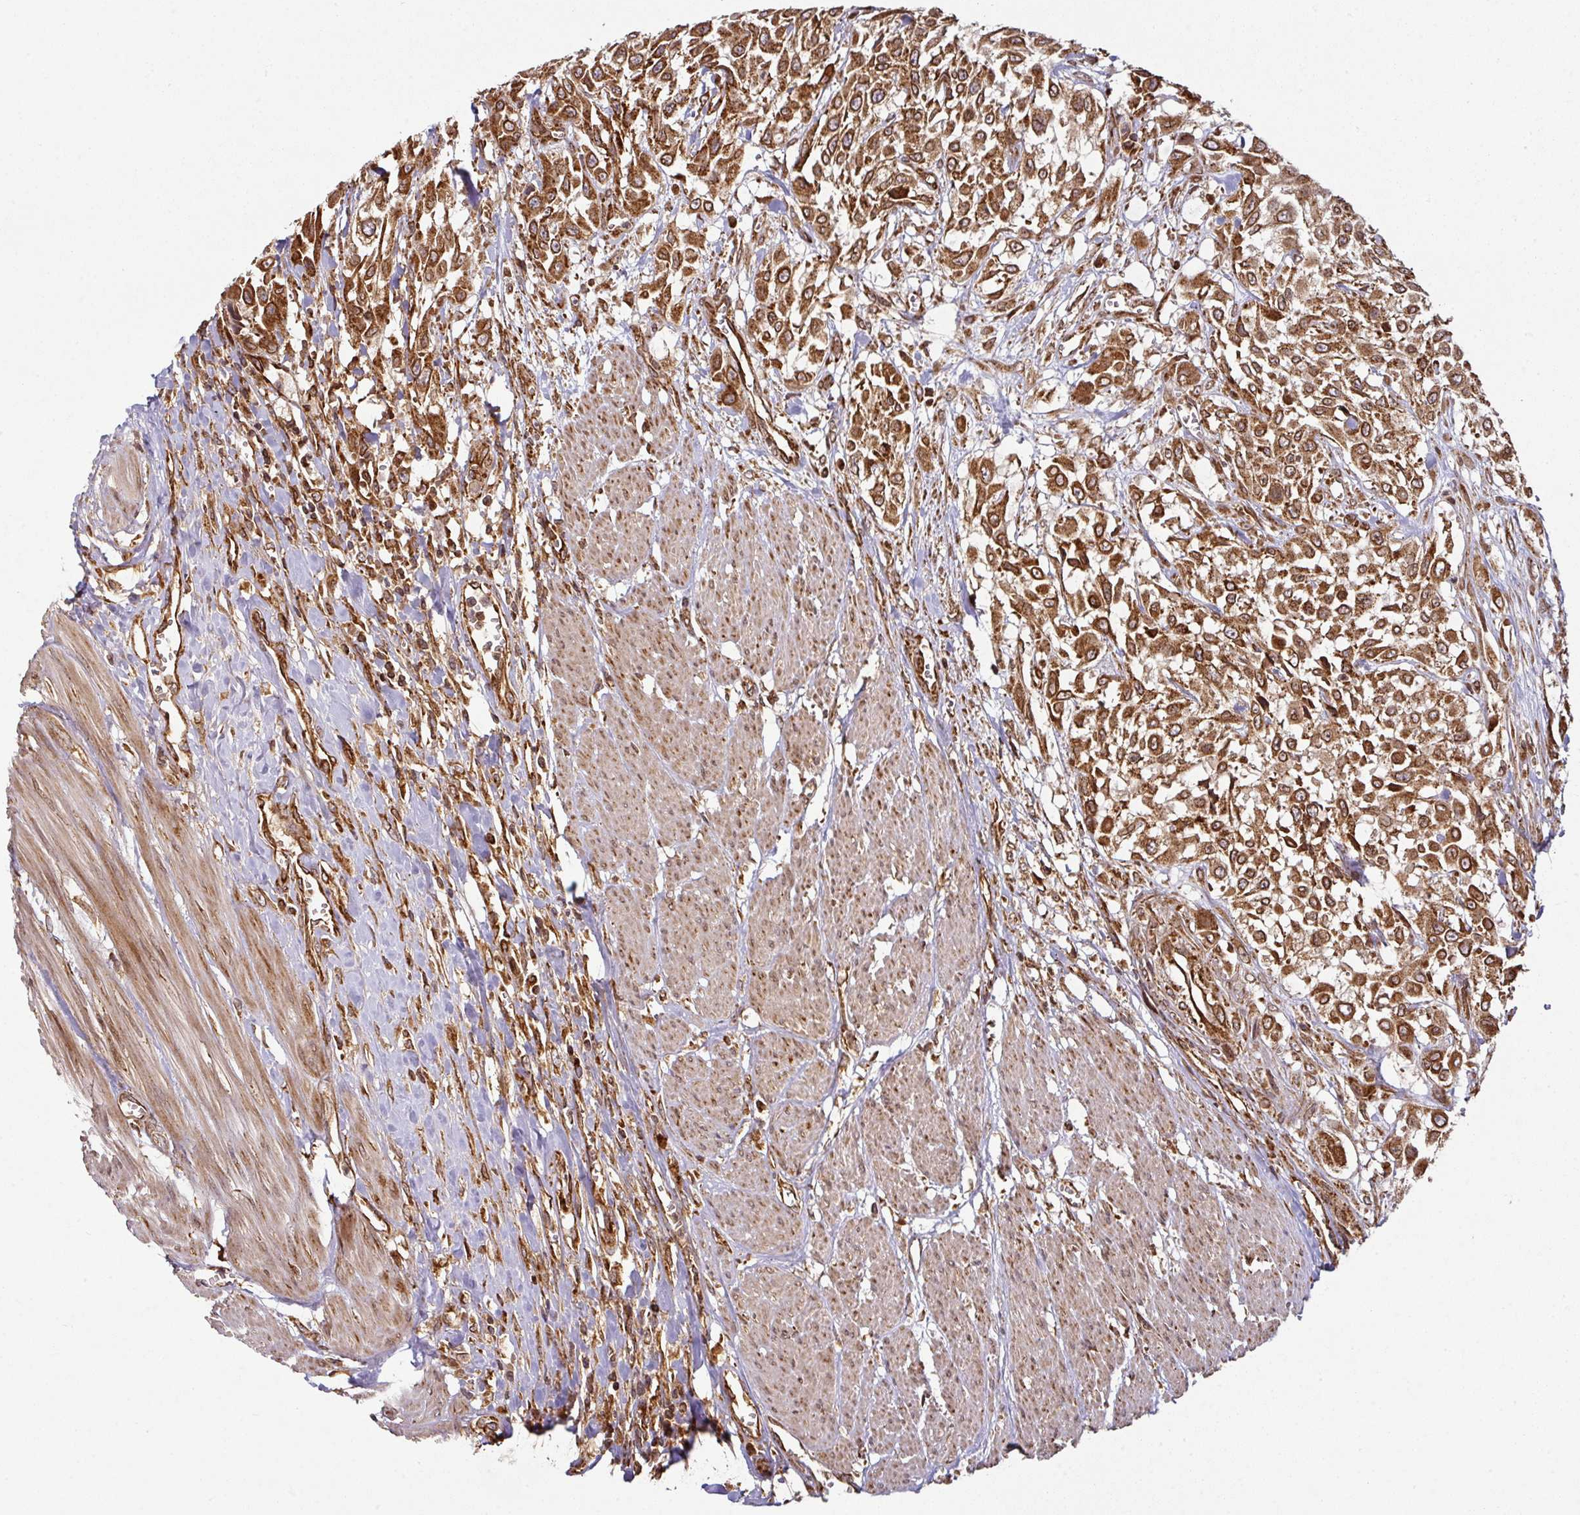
{"staining": {"intensity": "strong", "quantity": ">75%", "location": "cytoplasmic/membranous"}, "tissue": "urothelial cancer", "cell_type": "Tumor cells", "image_type": "cancer", "snomed": [{"axis": "morphology", "description": "Urothelial carcinoma, High grade"}, {"axis": "topography", "description": "Urinary bladder"}], "caption": "This is an image of immunohistochemistry (IHC) staining of urothelial cancer, which shows strong positivity in the cytoplasmic/membranous of tumor cells.", "gene": "TRAP1", "patient": {"sex": "male", "age": 57}}